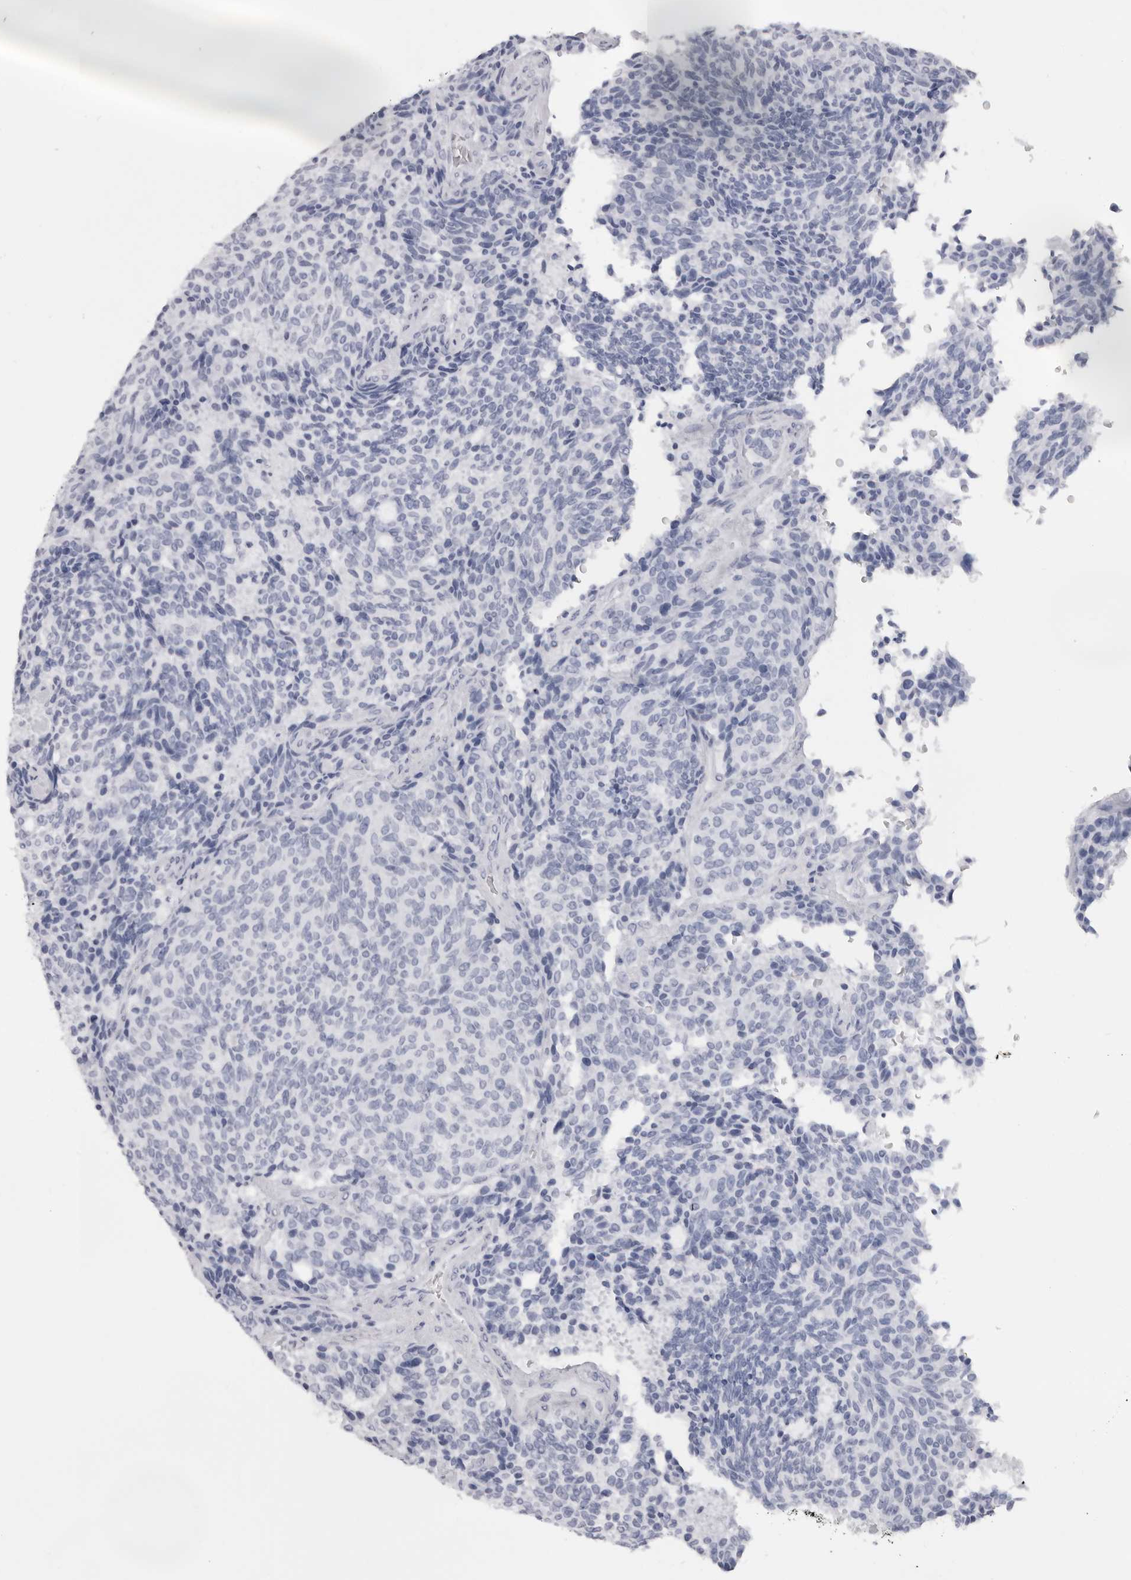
{"staining": {"intensity": "negative", "quantity": "none", "location": "none"}, "tissue": "carcinoid", "cell_type": "Tumor cells", "image_type": "cancer", "snomed": [{"axis": "morphology", "description": "Carcinoid, malignant, NOS"}, {"axis": "topography", "description": "Pancreas"}], "caption": "Immunohistochemistry image of neoplastic tissue: human carcinoid stained with DAB (3,3'-diaminobenzidine) demonstrates no significant protein expression in tumor cells.", "gene": "SRGAP2", "patient": {"sex": "female", "age": 54}}